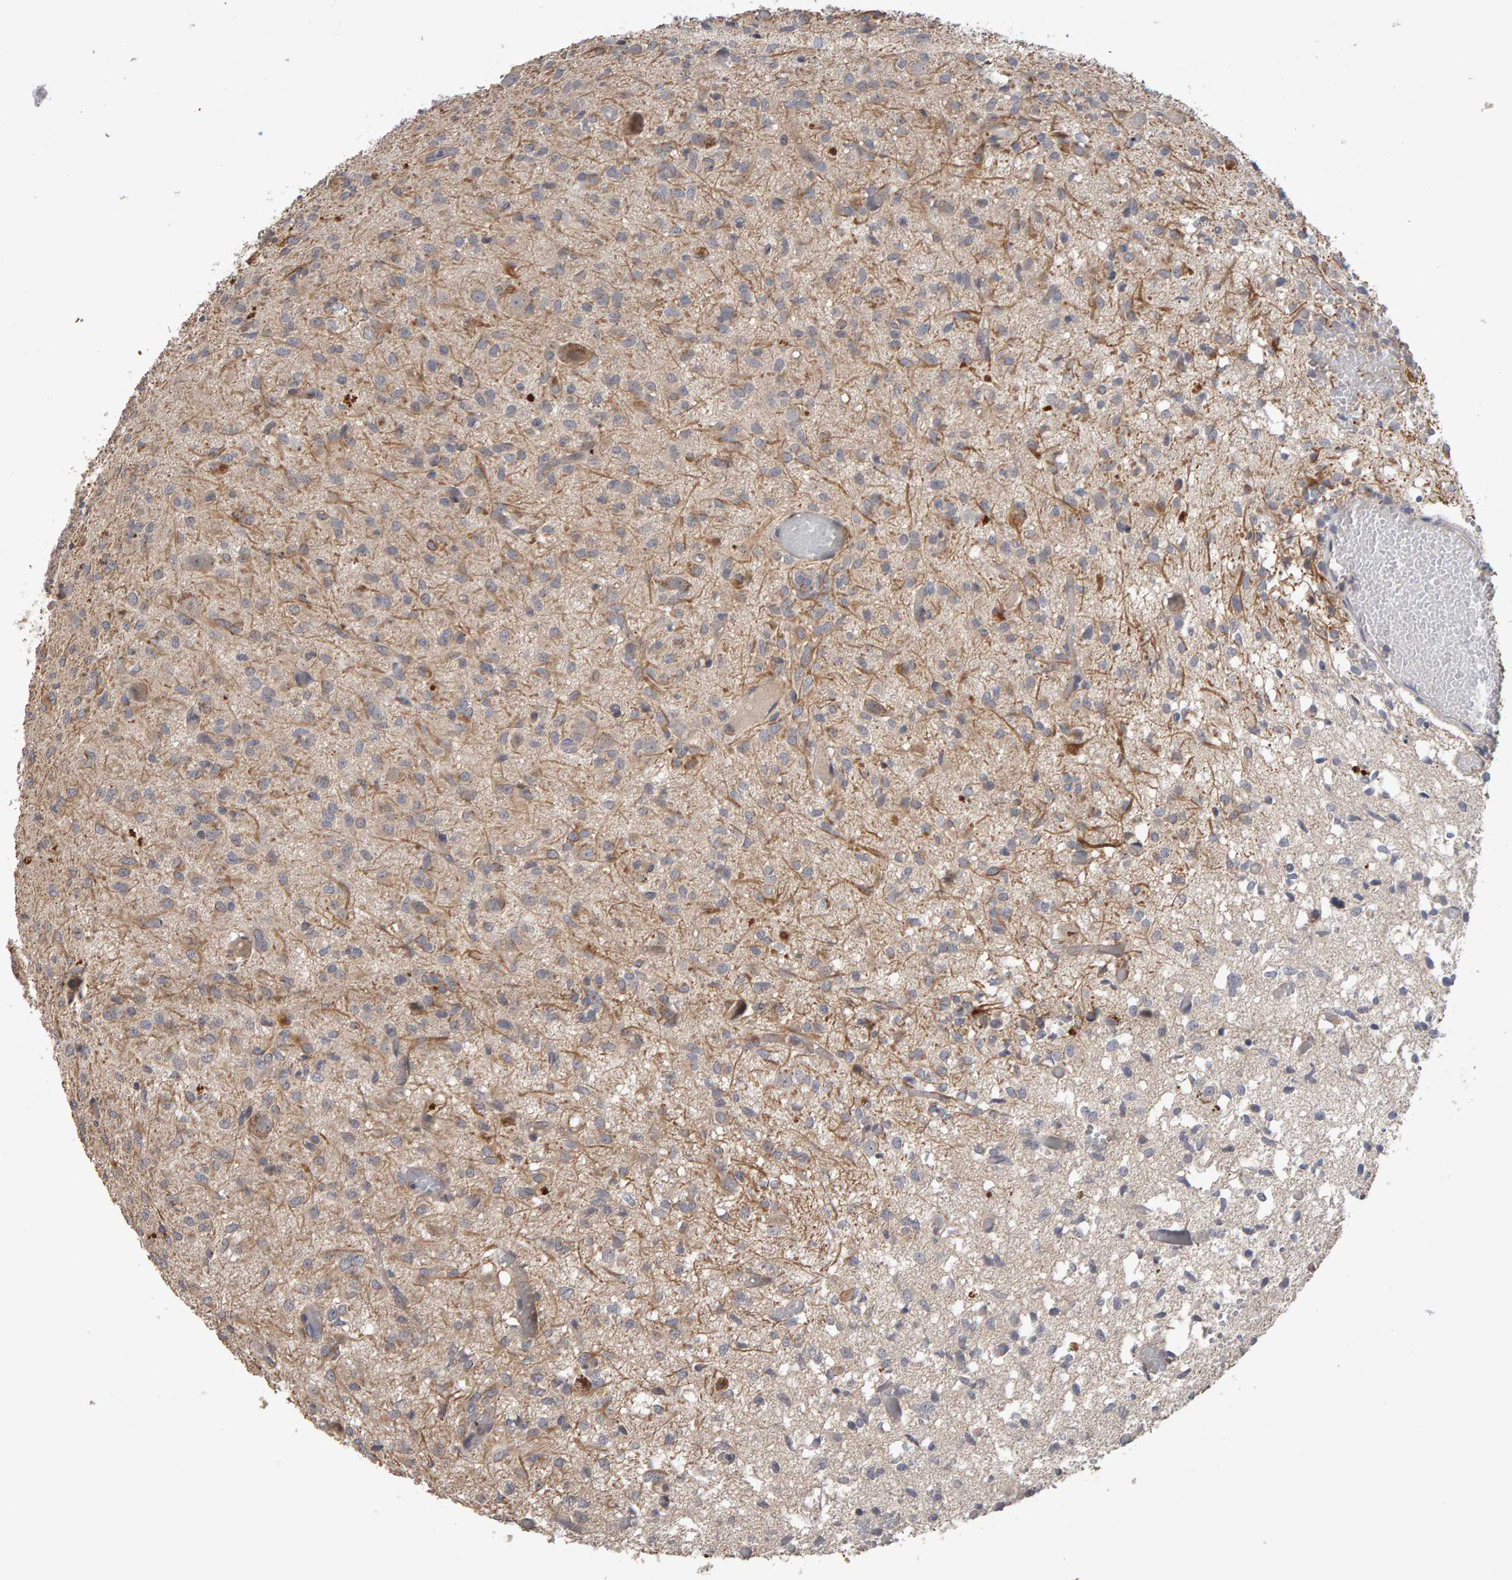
{"staining": {"intensity": "negative", "quantity": "none", "location": "none"}, "tissue": "glioma", "cell_type": "Tumor cells", "image_type": "cancer", "snomed": [{"axis": "morphology", "description": "Glioma, malignant, High grade"}, {"axis": "topography", "description": "Brain"}], "caption": "This is a image of immunohistochemistry staining of malignant glioma (high-grade), which shows no positivity in tumor cells. Nuclei are stained in blue.", "gene": "COASY", "patient": {"sex": "female", "age": 59}}